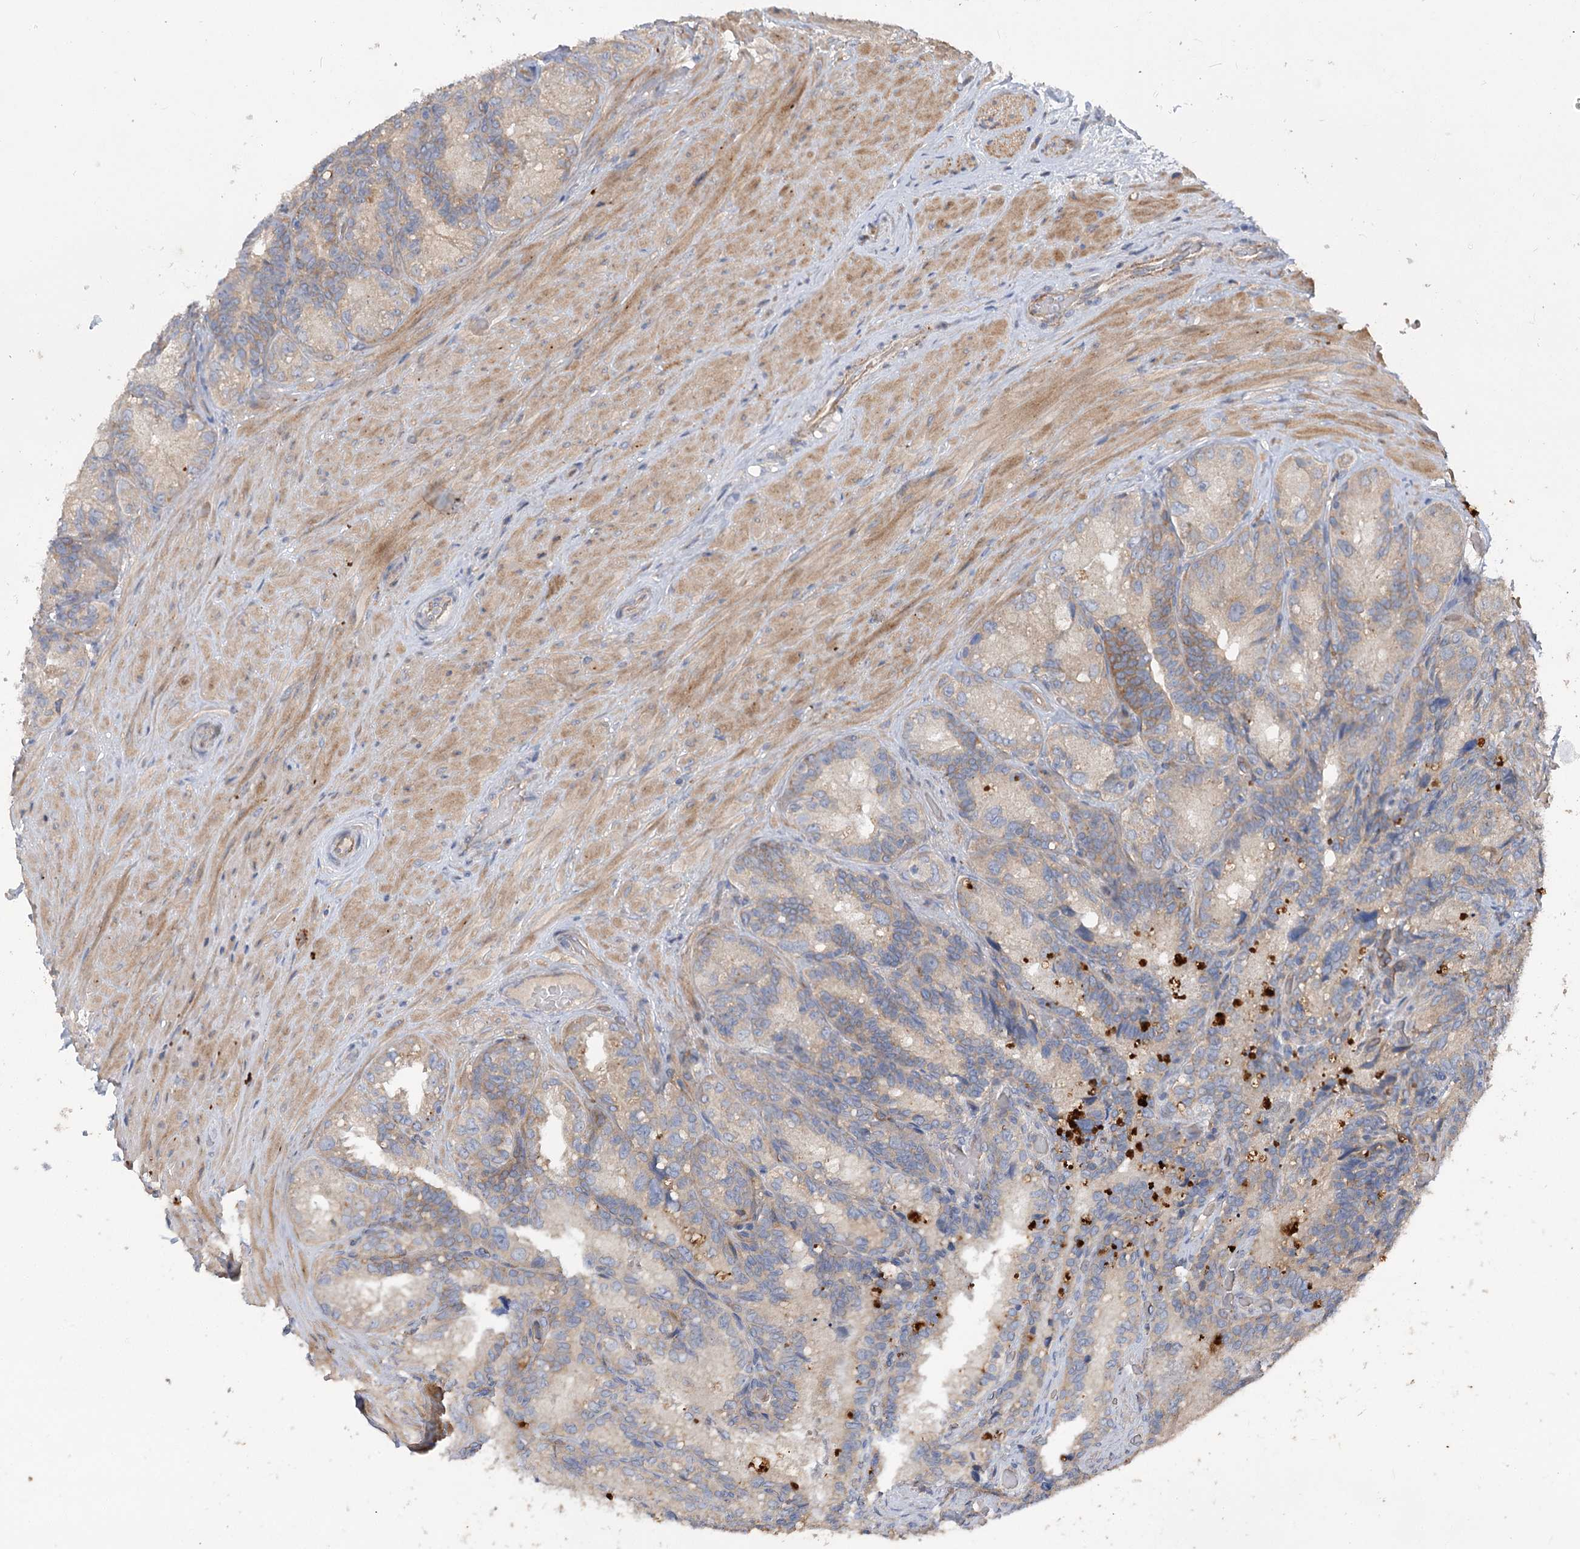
{"staining": {"intensity": "weak", "quantity": "<25%", "location": "cytoplasmic/membranous"}, "tissue": "seminal vesicle", "cell_type": "Glandular cells", "image_type": "normal", "snomed": [{"axis": "morphology", "description": "Normal tissue, NOS"}, {"axis": "topography", "description": "Seminal veicle"}], "caption": "Glandular cells show no significant protein expression in normal seminal vesicle.", "gene": "RIN2", "patient": {"sex": "male", "age": 60}}